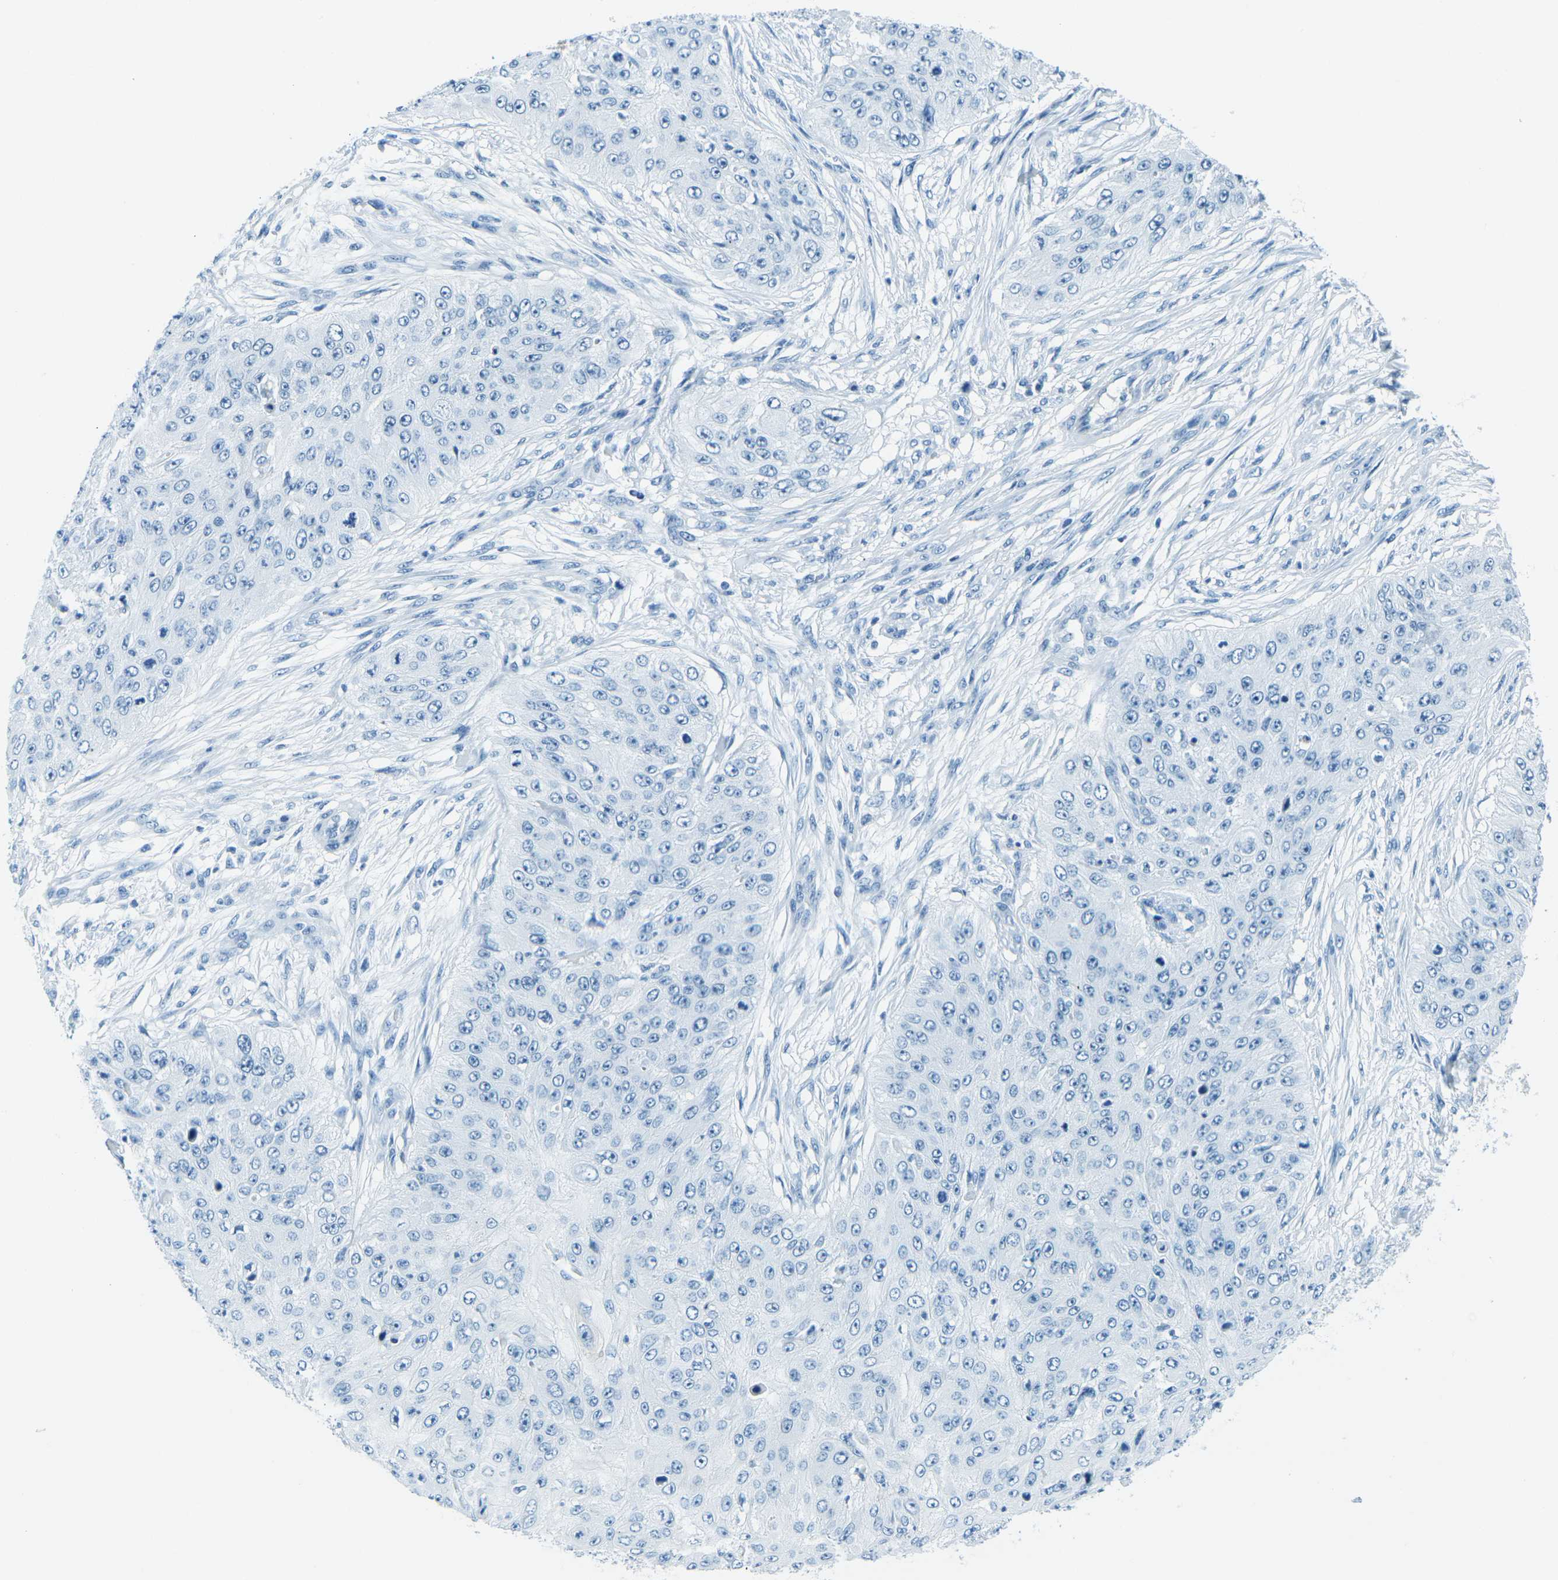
{"staining": {"intensity": "negative", "quantity": "none", "location": "none"}, "tissue": "skin cancer", "cell_type": "Tumor cells", "image_type": "cancer", "snomed": [{"axis": "morphology", "description": "Squamous cell carcinoma, NOS"}, {"axis": "topography", "description": "Skin"}], "caption": "IHC image of neoplastic tissue: human squamous cell carcinoma (skin) stained with DAB (3,3'-diaminobenzidine) demonstrates no significant protein positivity in tumor cells.", "gene": "OCLN", "patient": {"sex": "female", "age": 80}}